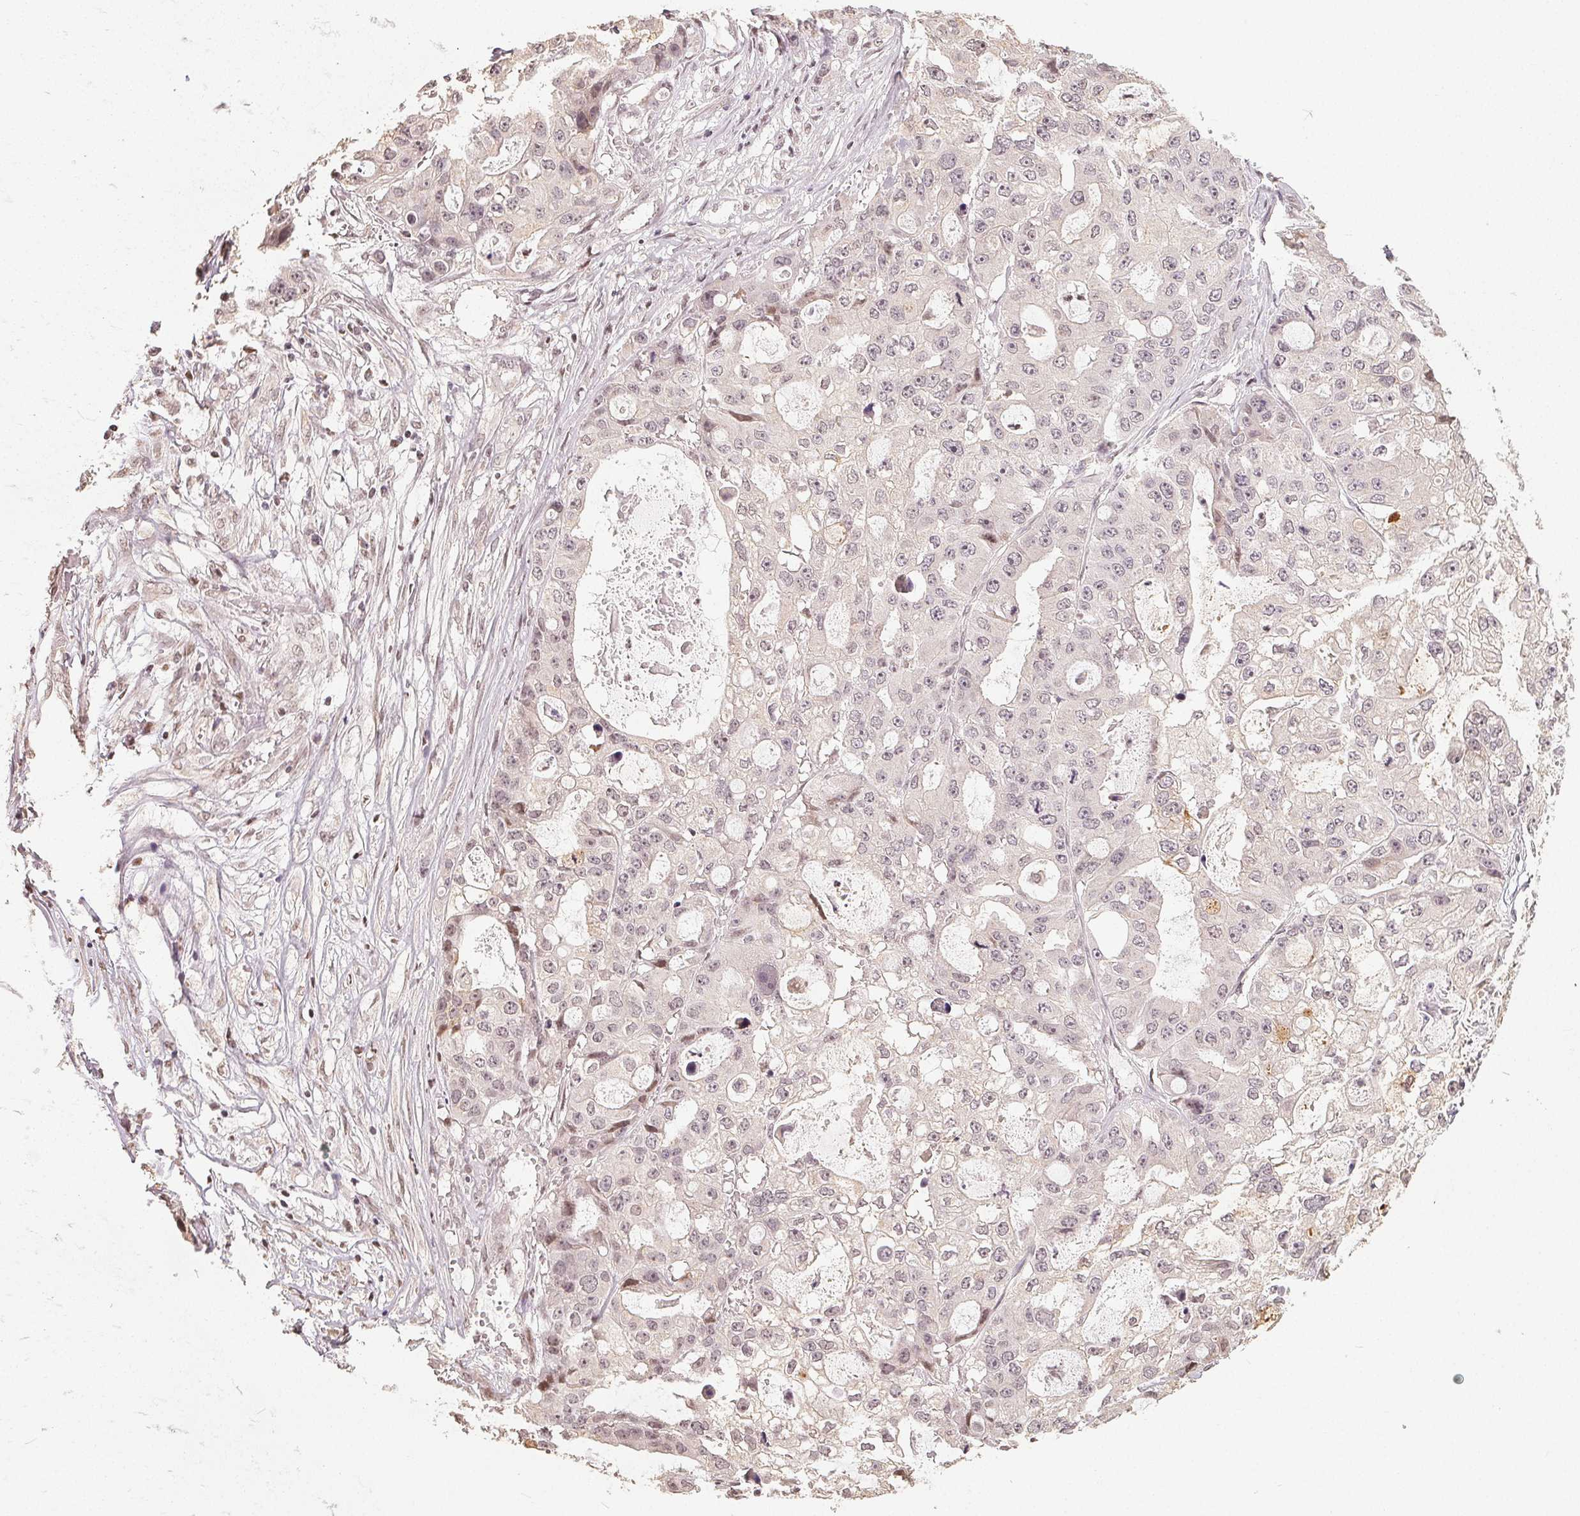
{"staining": {"intensity": "weak", "quantity": "<25%", "location": "nuclear"}, "tissue": "ovarian cancer", "cell_type": "Tumor cells", "image_type": "cancer", "snomed": [{"axis": "morphology", "description": "Cystadenocarcinoma, serous, NOS"}, {"axis": "topography", "description": "Ovary"}], "caption": "Immunohistochemistry (IHC) micrograph of human ovarian cancer stained for a protein (brown), which displays no staining in tumor cells. (Brightfield microscopy of DAB (3,3'-diaminobenzidine) IHC at high magnification).", "gene": "CCDC138", "patient": {"sex": "female", "age": 56}}